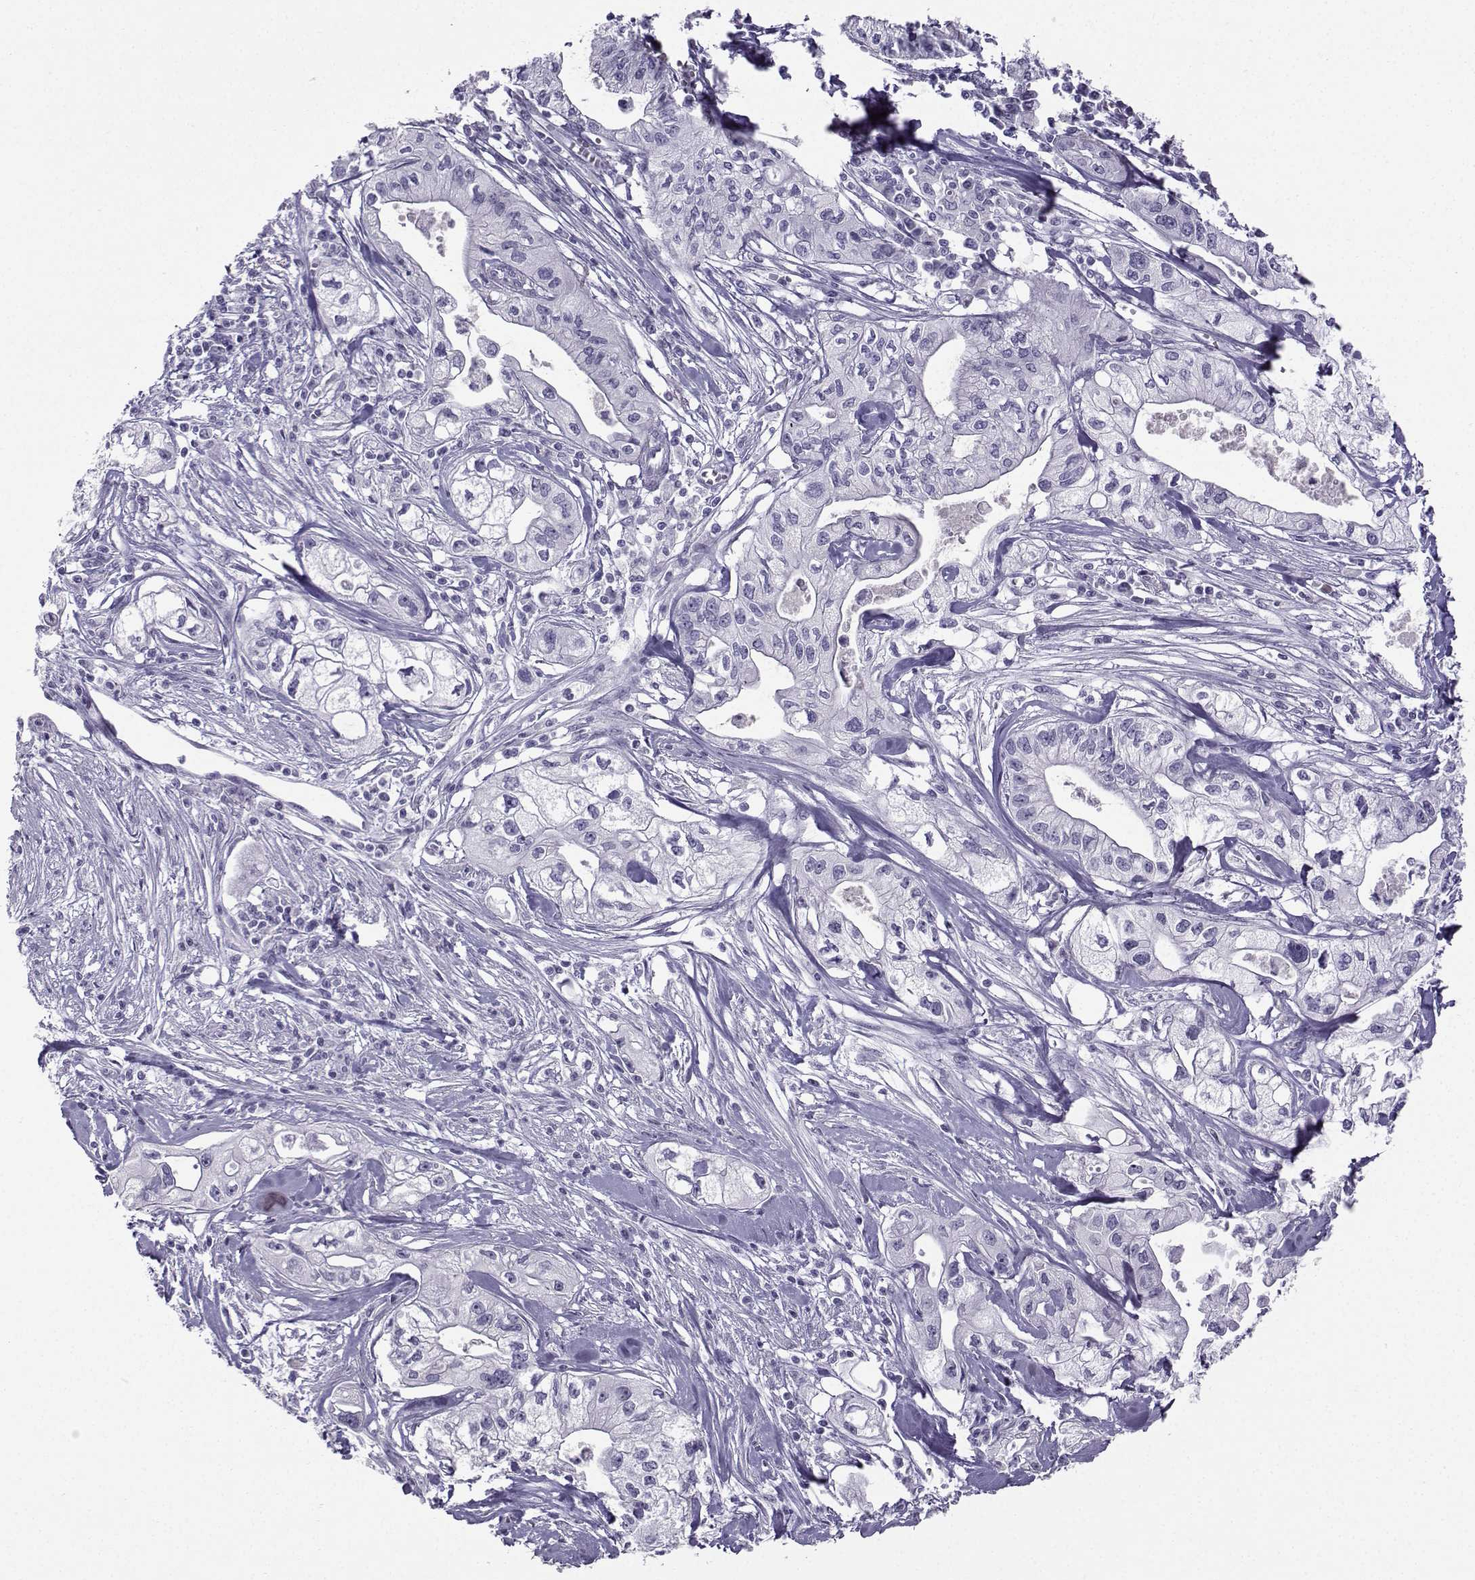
{"staining": {"intensity": "negative", "quantity": "none", "location": "none"}, "tissue": "pancreatic cancer", "cell_type": "Tumor cells", "image_type": "cancer", "snomed": [{"axis": "morphology", "description": "Adenocarcinoma, NOS"}, {"axis": "topography", "description": "Pancreas"}], "caption": "IHC image of pancreatic cancer stained for a protein (brown), which shows no positivity in tumor cells.", "gene": "ZBTB8B", "patient": {"sex": "male", "age": 70}}